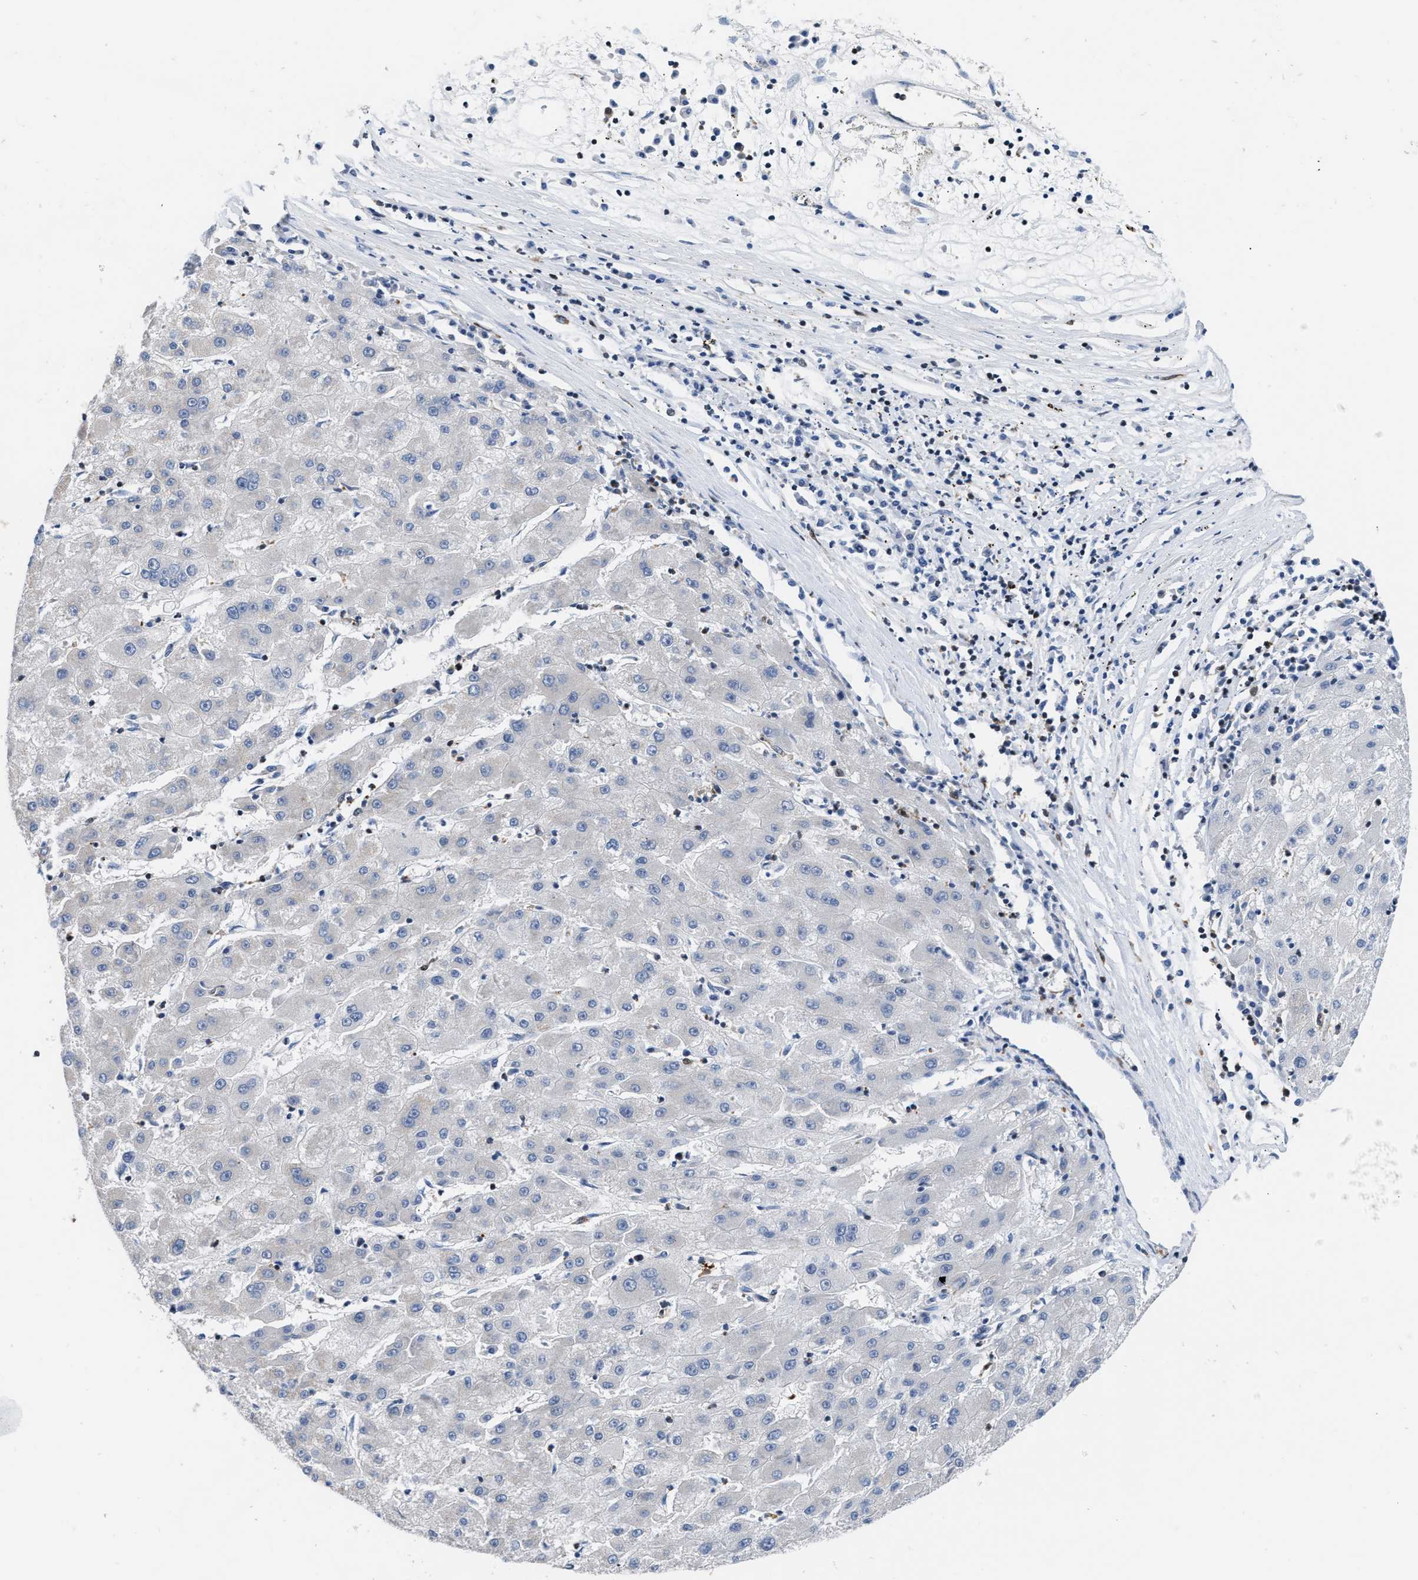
{"staining": {"intensity": "negative", "quantity": "none", "location": "none"}, "tissue": "liver cancer", "cell_type": "Tumor cells", "image_type": "cancer", "snomed": [{"axis": "morphology", "description": "Carcinoma, Hepatocellular, NOS"}, {"axis": "topography", "description": "Liver"}], "caption": "Immunohistochemistry (IHC) histopathology image of human liver hepatocellular carcinoma stained for a protein (brown), which exhibits no staining in tumor cells.", "gene": "ATP9A", "patient": {"sex": "male", "age": 72}}